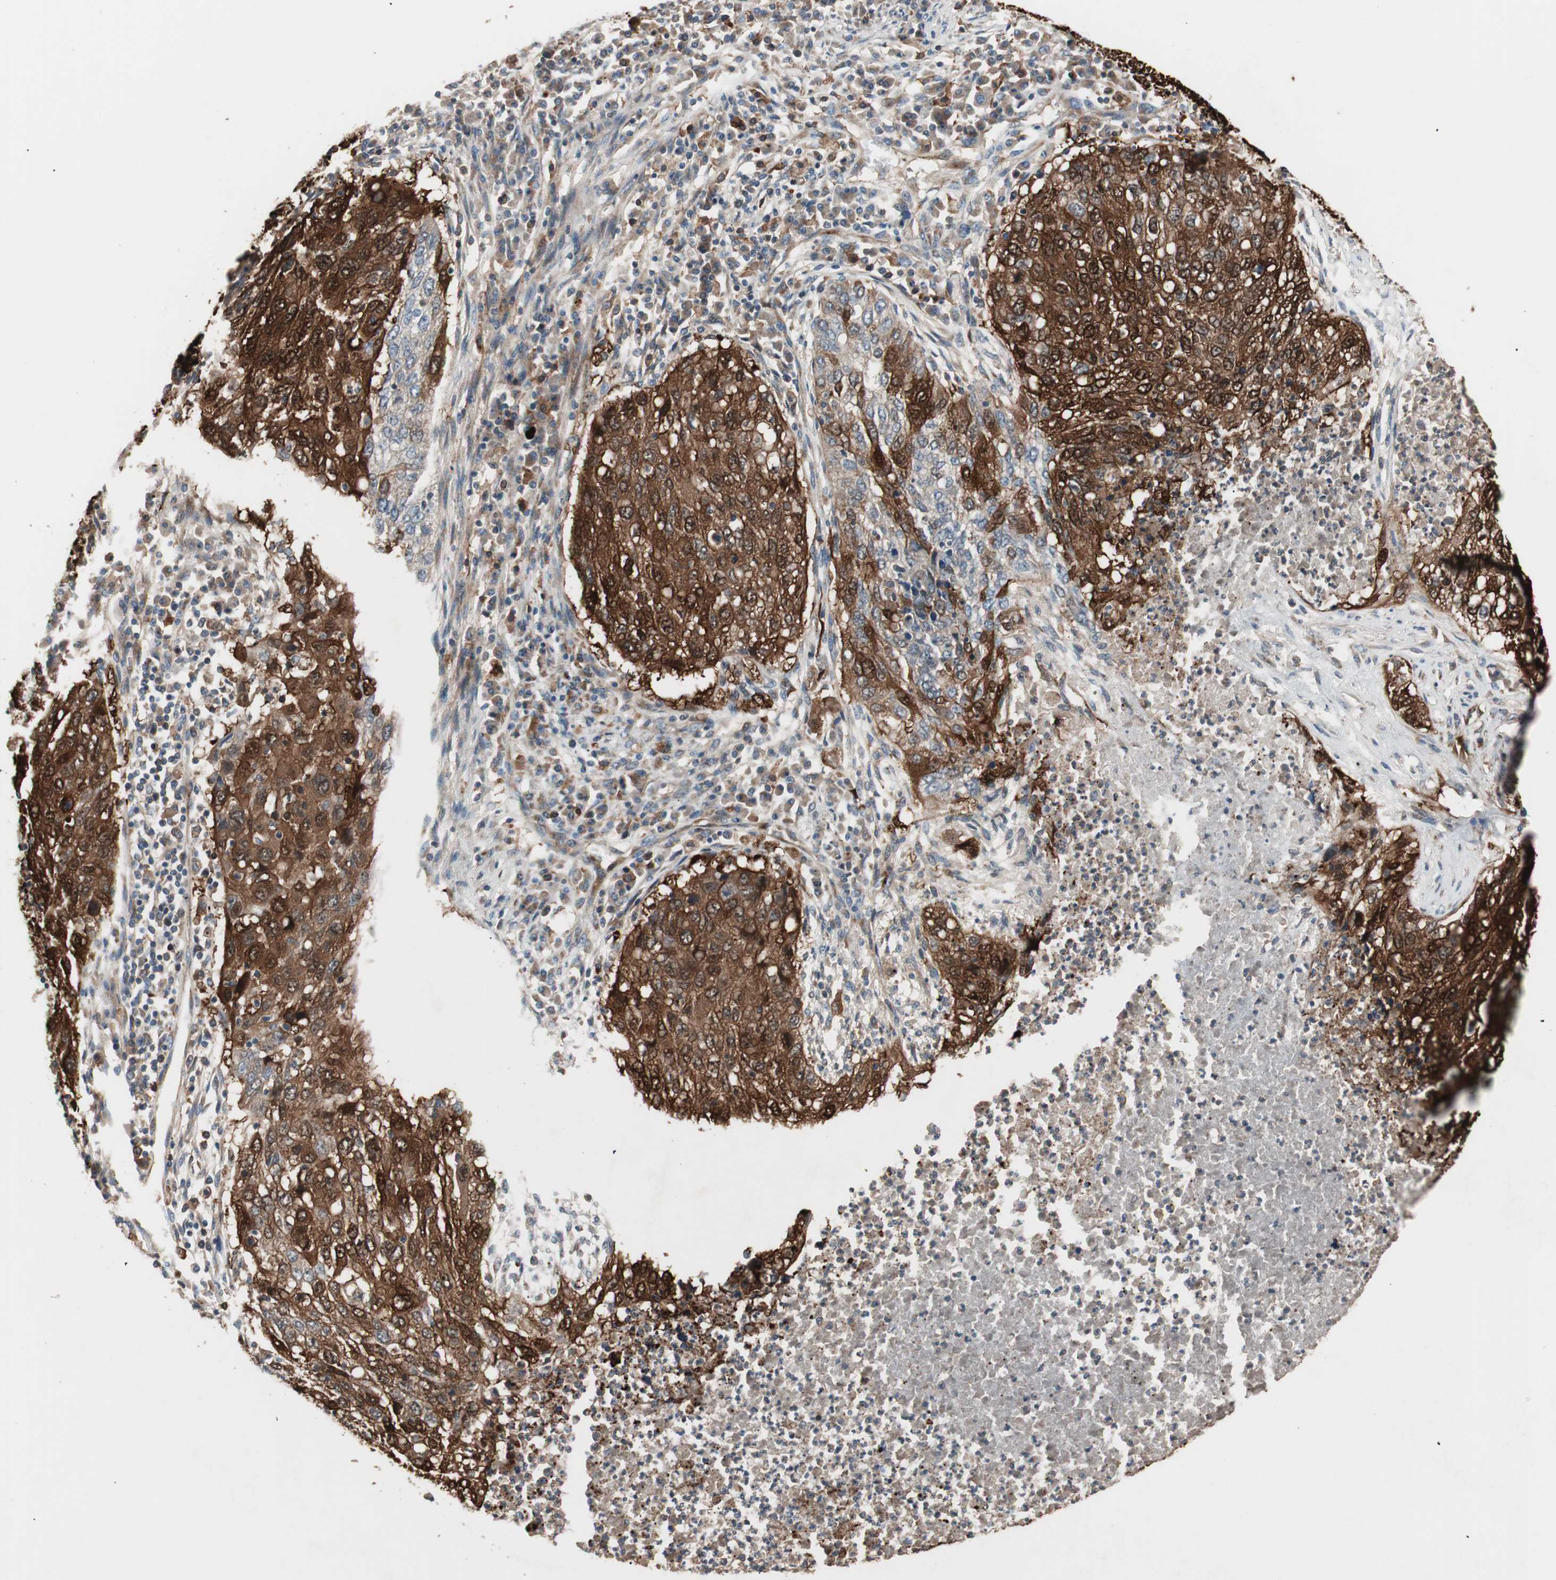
{"staining": {"intensity": "strong", "quantity": ">75%", "location": "cytoplasmic/membranous"}, "tissue": "lung cancer", "cell_type": "Tumor cells", "image_type": "cancer", "snomed": [{"axis": "morphology", "description": "Squamous cell carcinoma, NOS"}, {"axis": "topography", "description": "Lung"}], "caption": "IHC photomicrograph of lung cancer (squamous cell carcinoma) stained for a protein (brown), which shows high levels of strong cytoplasmic/membranous staining in about >75% of tumor cells.", "gene": "STAB1", "patient": {"sex": "female", "age": 63}}